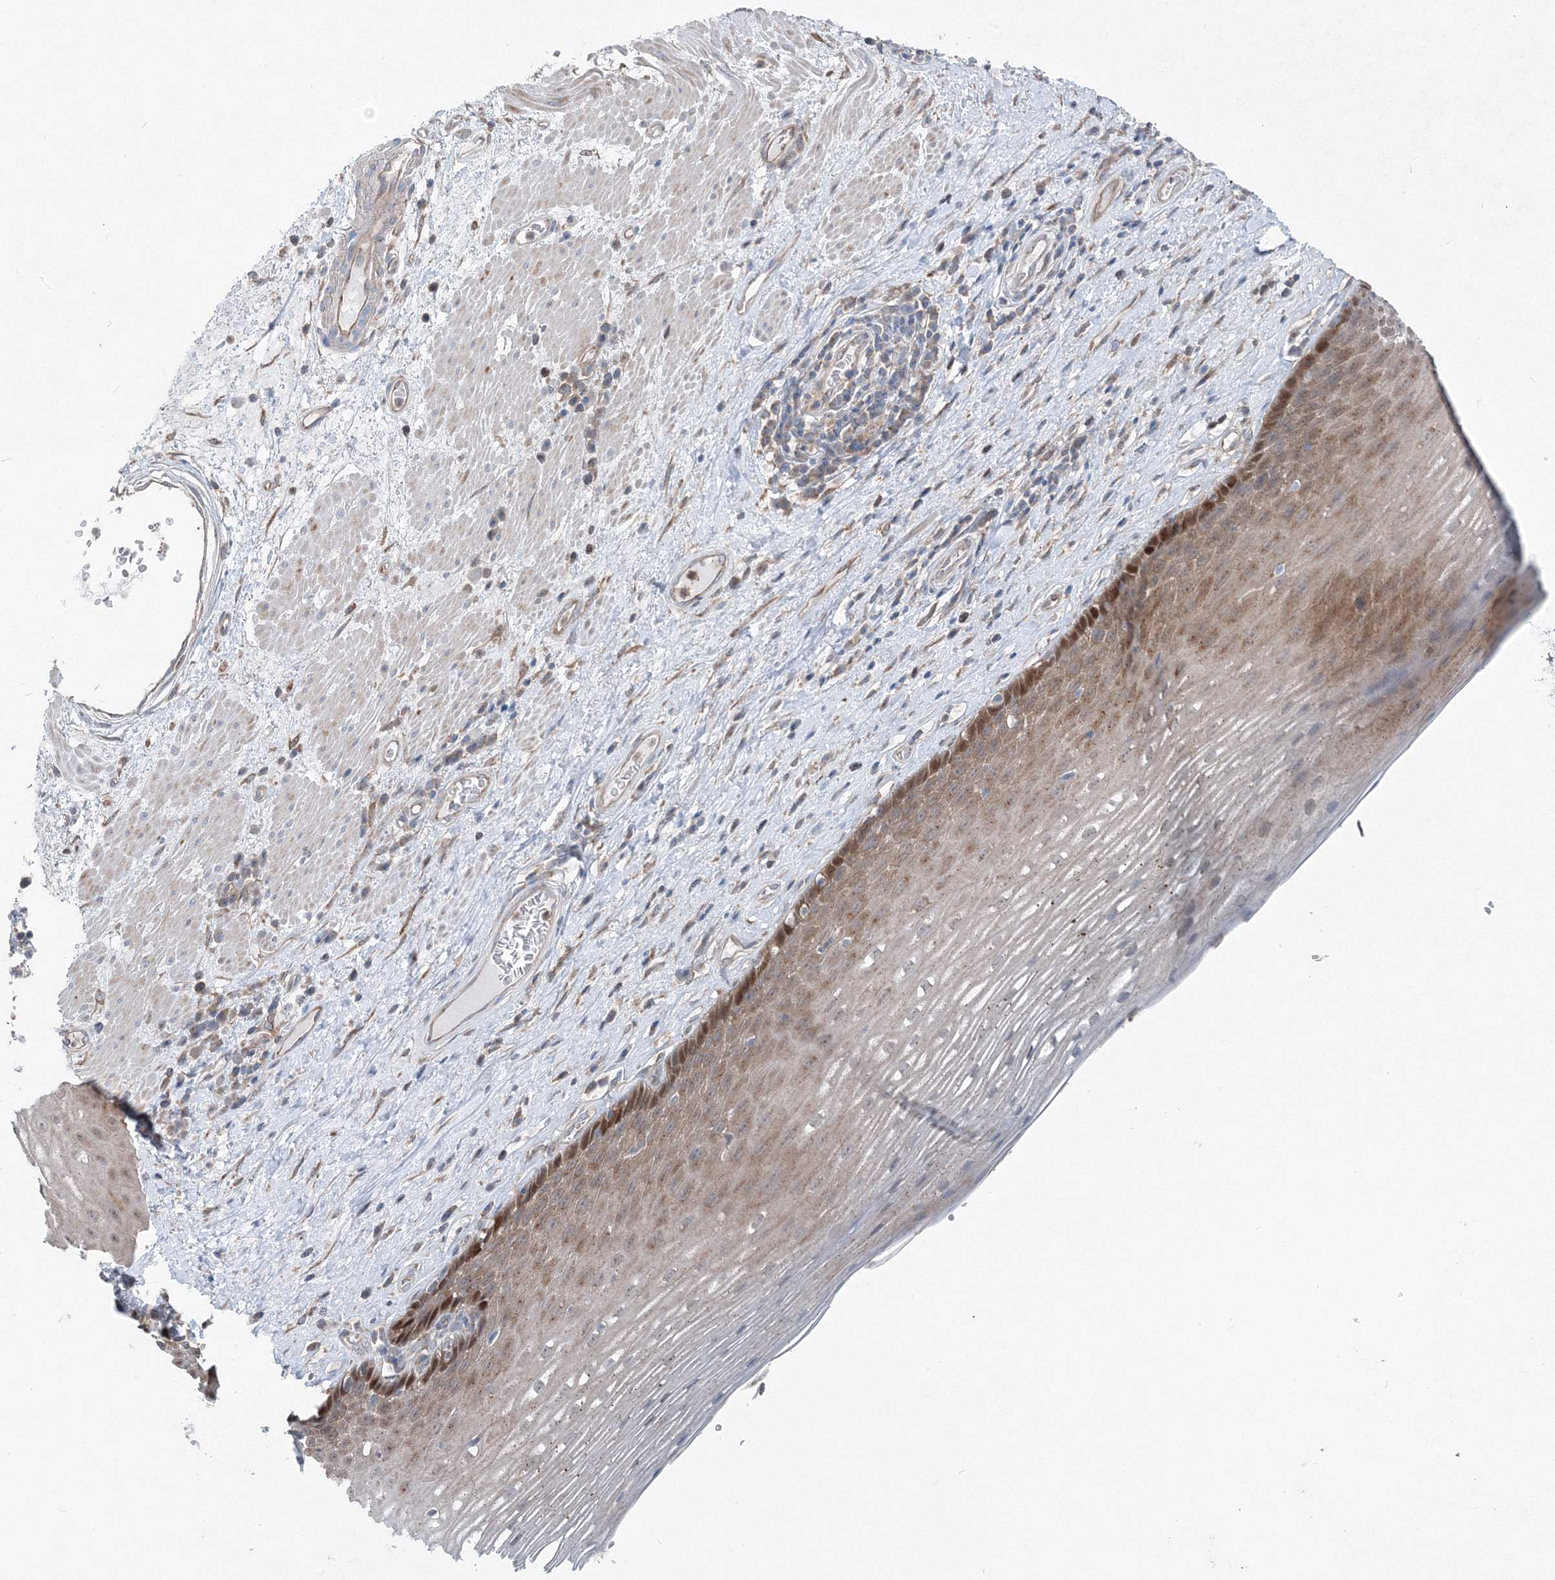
{"staining": {"intensity": "moderate", "quantity": ">75%", "location": "cytoplasmic/membranous,nuclear"}, "tissue": "esophagus", "cell_type": "Squamous epithelial cells", "image_type": "normal", "snomed": [{"axis": "morphology", "description": "Normal tissue, NOS"}, {"axis": "topography", "description": "Esophagus"}], "caption": "Protein analysis of normal esophagus demonstrates moderate cytoplasmic/membranous,nuclear staining in about >75% of squamous epithelial cells.", "gene": "TPRKB", "patient": {"sex": "male", "age": 62}}